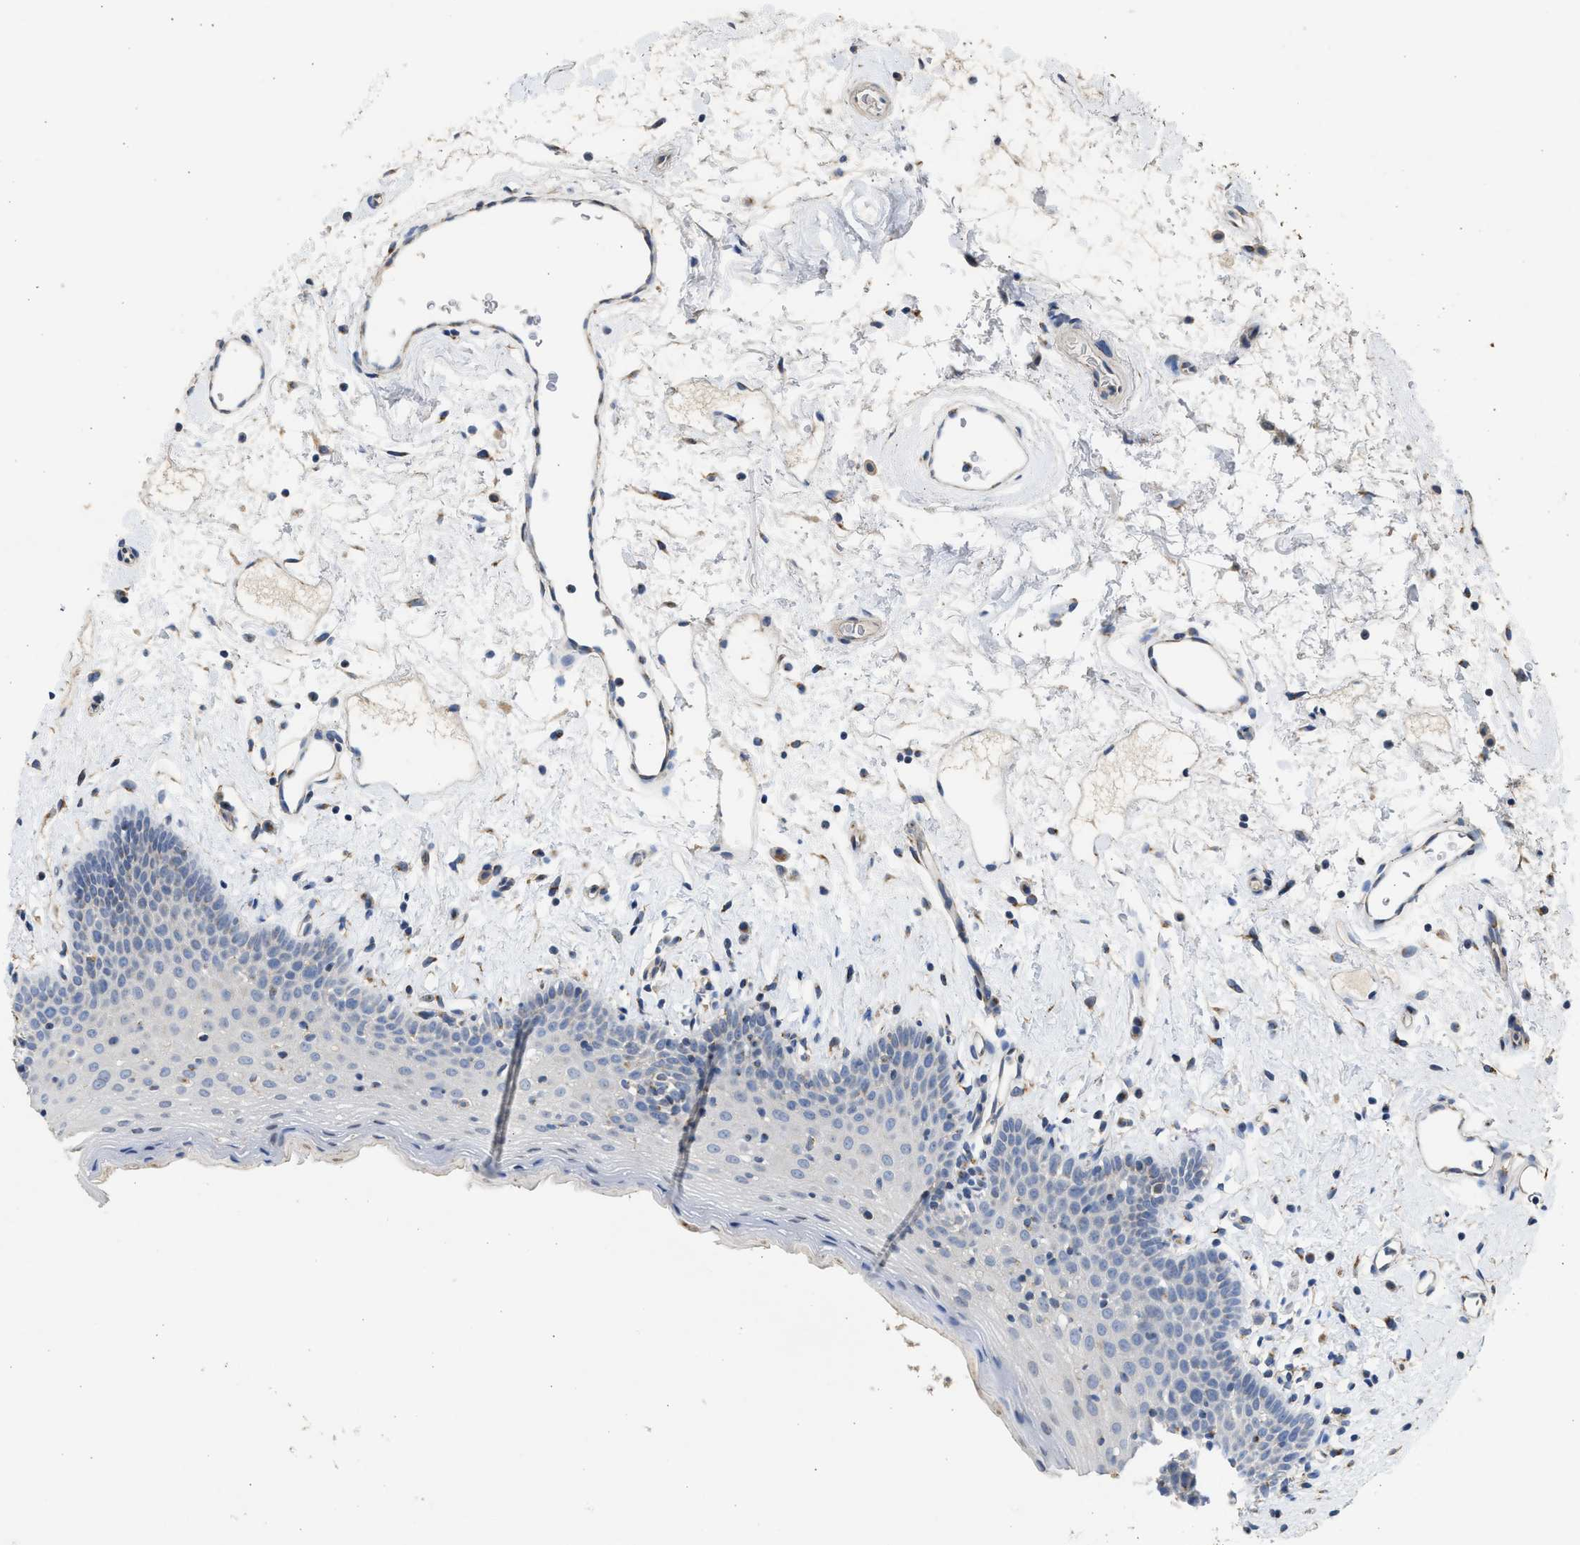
{"staining": {"intensity": "negative", "quantity": "none", "location": "none"}, "tissue": "oral mucosa", "cell_type": "Squamous epithelial cells", "image_type": "normal", "snomed": [{"axis": "morphology", "description": "Normal tissue, NOS"}, {"axis": "topography", "description": "Oral tissue"}], "caption": "High magnification brightfield microscopy of benign oral mucosa stained with DAB (3,3'-diaminobenzidine) (brown) and counterstained with hematoxylin (blue): squamous epithelial cells show no significant expression. (DAB (3,3'-diaminobenzidine) immunohistochemistry (IHC) visualized using brightfield microscopy, high magnification).", "gene": "IPO8", "patient": {"sex": "male", "age": 66}}